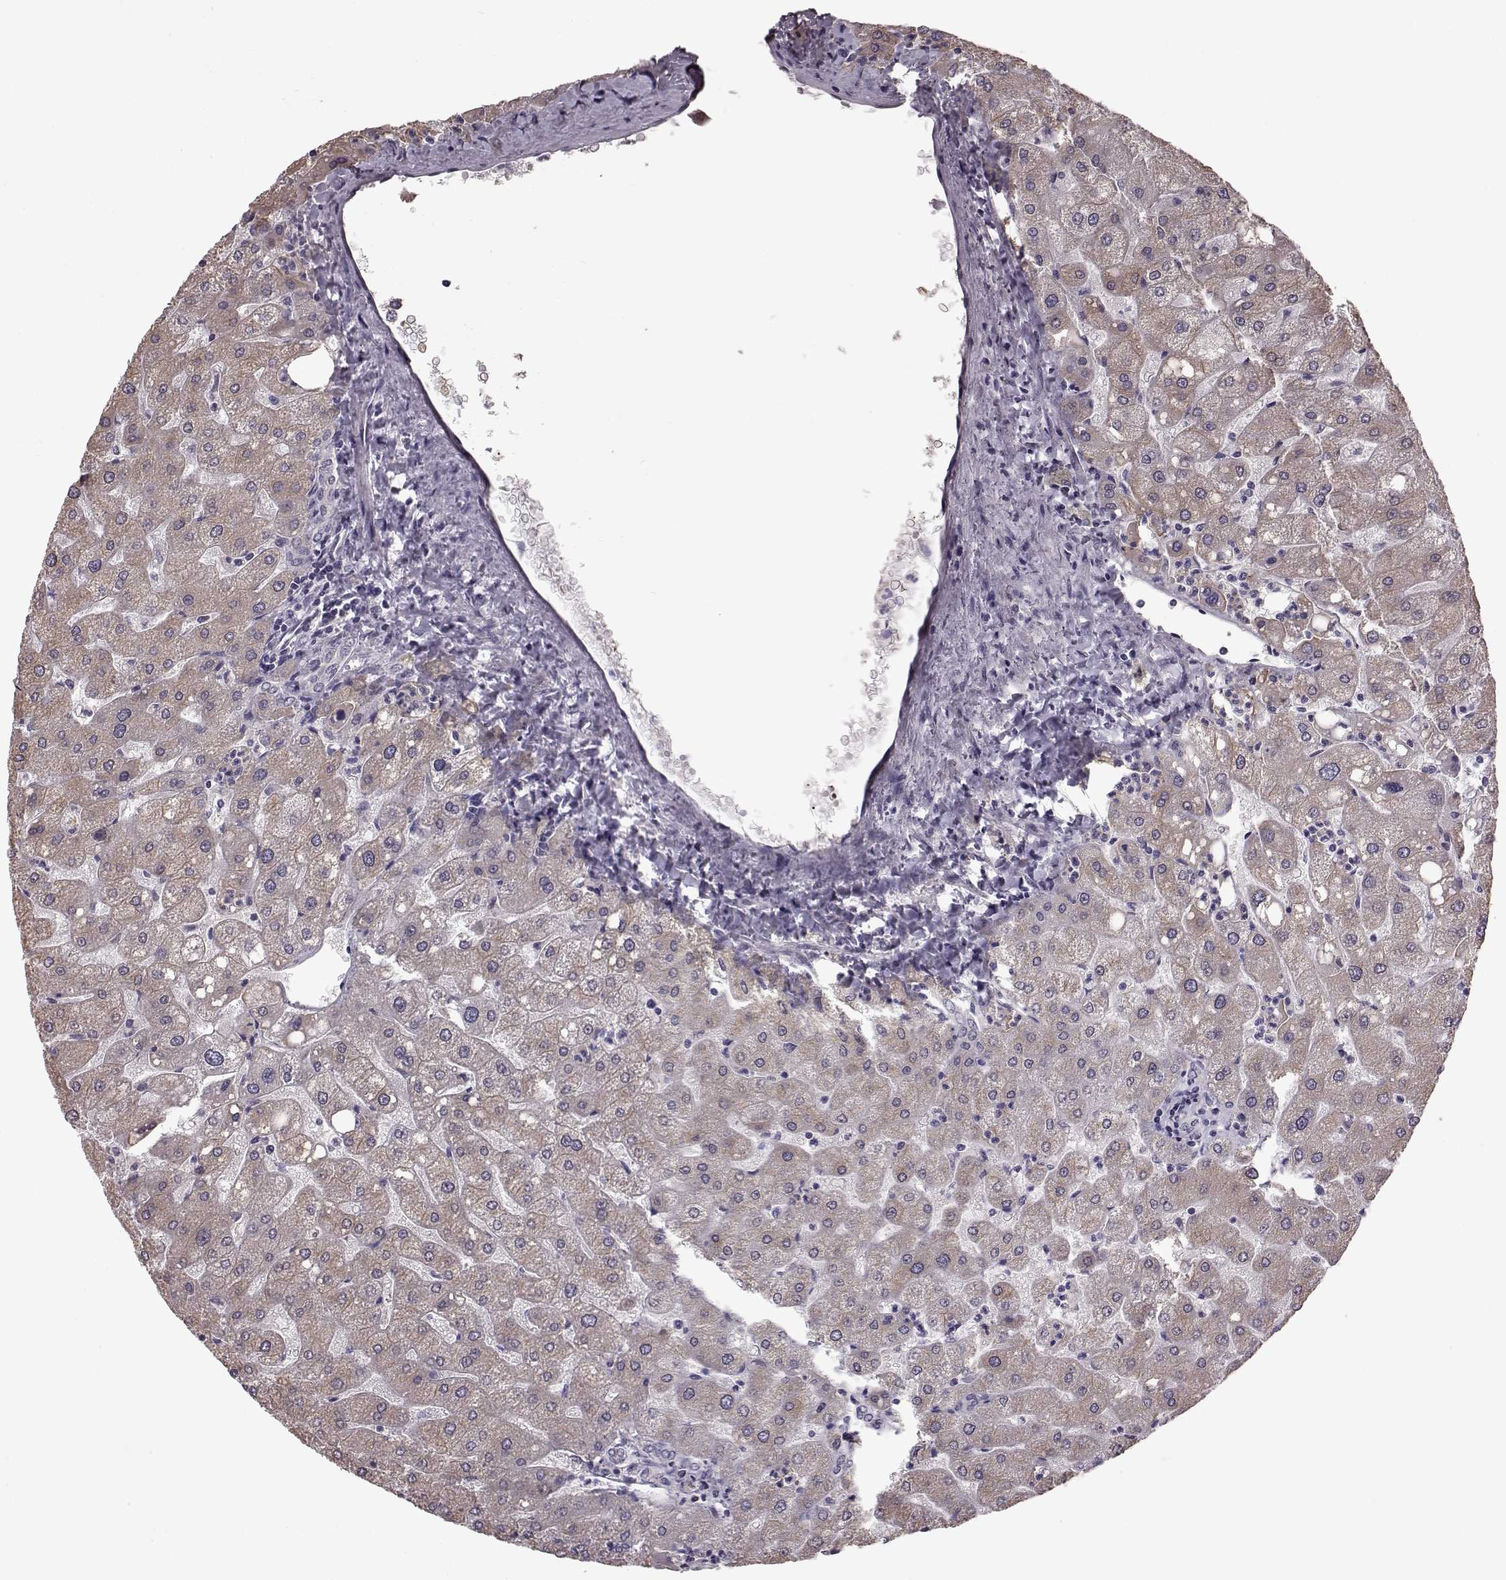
{"staining": {"intensity": "negative", "quantity": "none", "location": "none"}, "tissue": "liver", "cell_type": "Cholangiocytes", "image_type": "normal", "snomed": [{"axis": "morphology", "description": "Normal tissue, NOS"}, {"axis": "topography", "description": "Liver"}], "caption": "Immunohistochemistry photomicrograph of normal liver: liver stained with DAB (3,3'-diaminobenzidine) exhibits no significant protein positivity in cholangiocytes. (DAB (3,3'-diaminobenzidine) immunohistochemistry with hematoxylin counter stain).", "gene": "TCHHL1", "patient": {"sex": "male", "age": 67}}